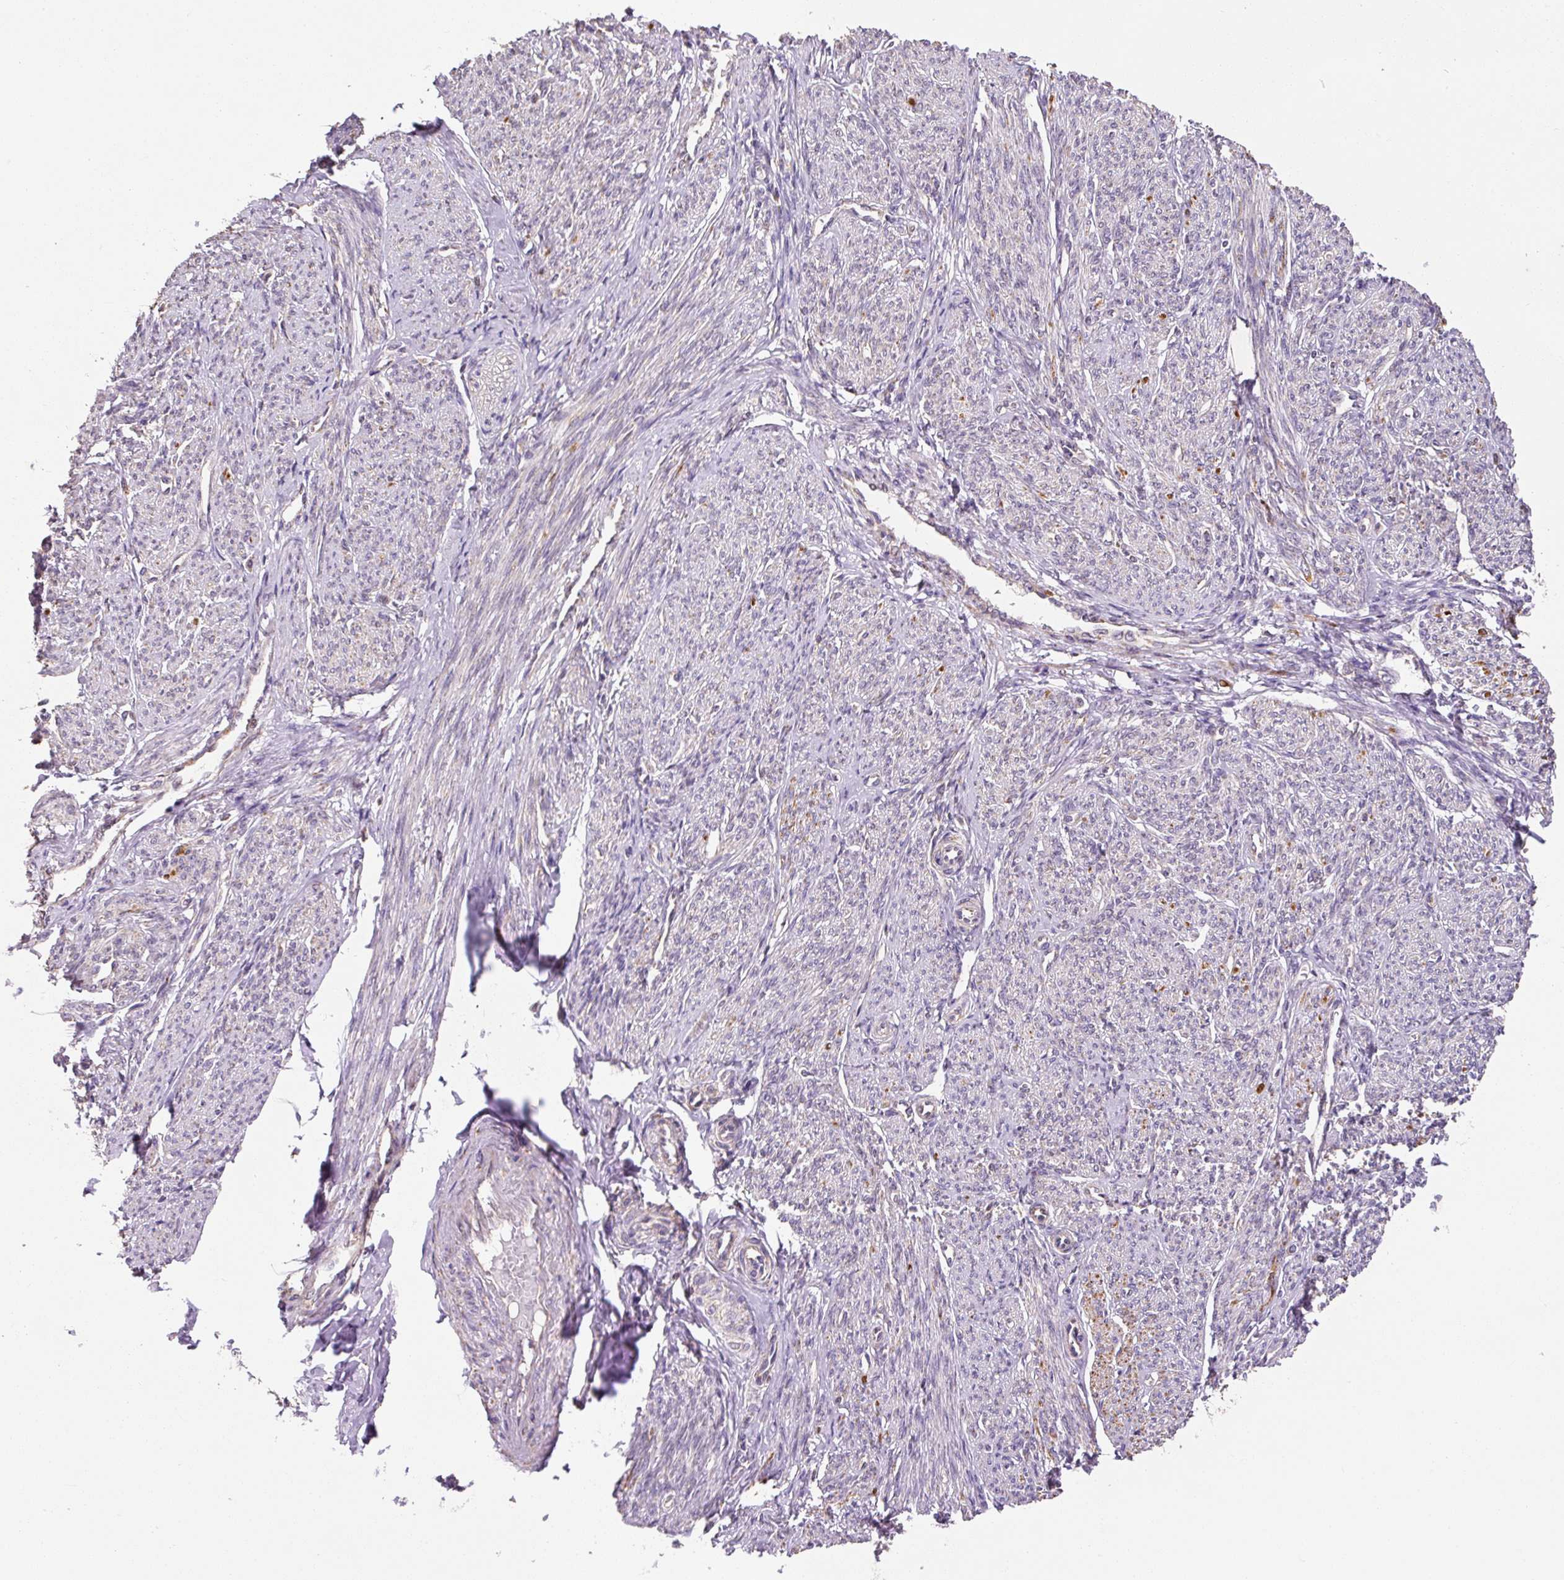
{"staining": {"intensity": "moderate", "quantity": "<25%", "location": "cytoplasmic/membranous"}, "tissue": "smooth muscle", "cell_type": "Smooth muscle cells", "image_type": "normal", "snomed": [{"axis": "morphology", "description": "Normal tissue, NOS"}, {"axis": "topography", "description": "Smooth muscle"}], "caption": "Normal smooth muscle exhibits moderate cytoplasmic/membranous positivity in about <25% of smooth muscle cells, visualized by immunohistochemistry. Nuclei are stained in blue.", "gene": "MFSD9", "patient": {"sex": "female", "age": 65}}